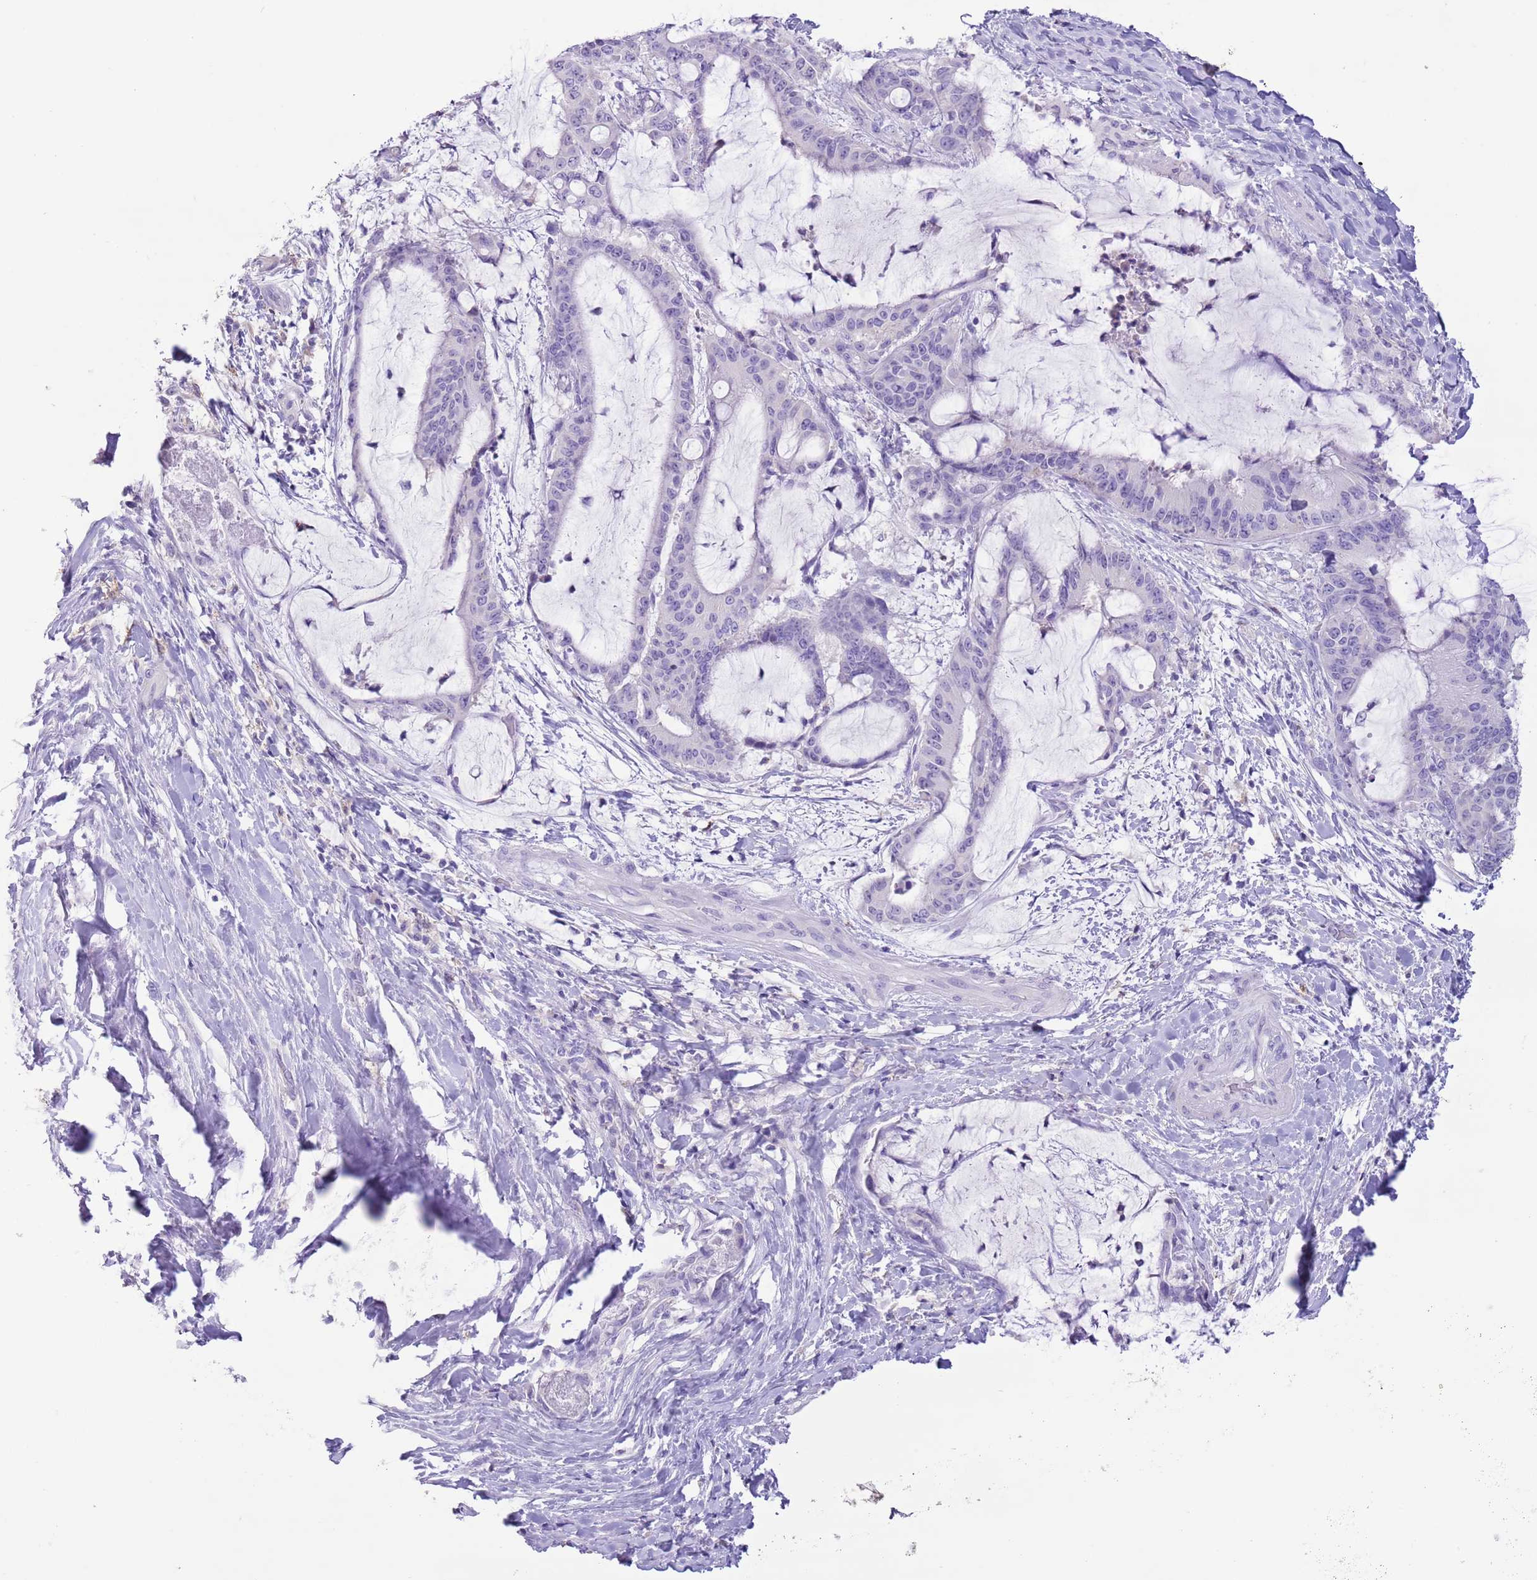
{"staining": {"intensity": "negative", "quantity": "none", "location": "none"}, "tissue": "liver cancer", "cell_type": "Tumor cells", "image_type": "cancer", "snomed": [{"axis": "morphology", "description": "Normal tissue, NOS"}, {"axis": "morphology", "description": "Cholangiocarcinoma"}, {"axis": "topography", "description": "Liver"}, {"axis": "topography", "description": "Peripheral nerve tissue"}], "caption": "This is a histopathology image of IHC staining of cholangiocarcinoma (liver), which shows no expression in tumor cells.", "gene": "ZNF697", "patient": {"sex": "female", "age": 73}}